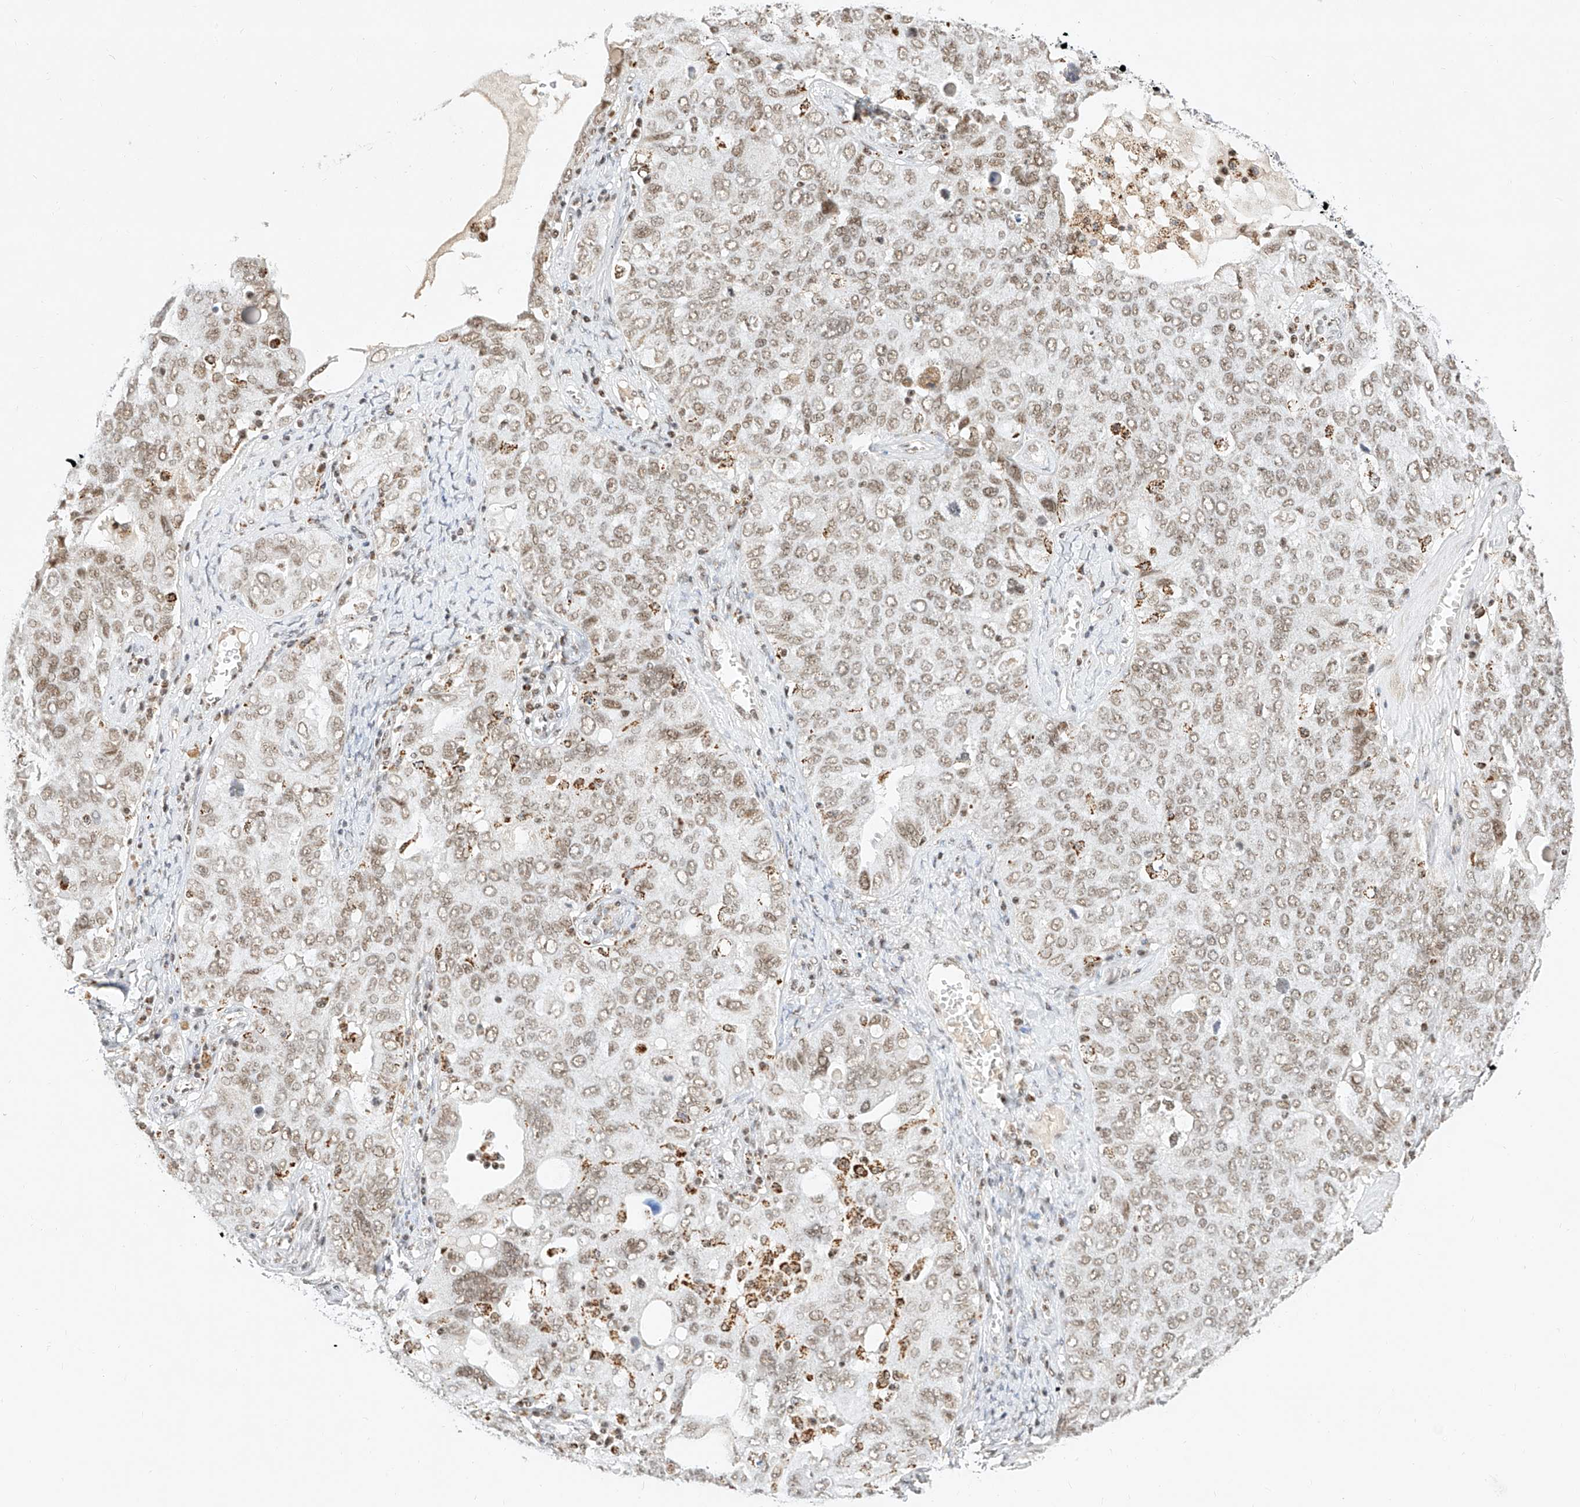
{"staining": {"intensity": "weak", "quantity": ">75%", "location": "nuclear"}, "tissue": "ovarian cancer", "cell_type": "Tumor cells", "image_type": "cancer", "snomed": [{"axis": "morphology", "description": "Carcinoma, endometroid"}, {"axis": "topography", "description": "Ovary"}], "caption": "Brown immunohistochemical staining in human ovarian cancer exhibits weak nuclear staining in about >75% of tumor cells.", "gene": "NRF1", "patient": {"sex": "female", "age": 62}}